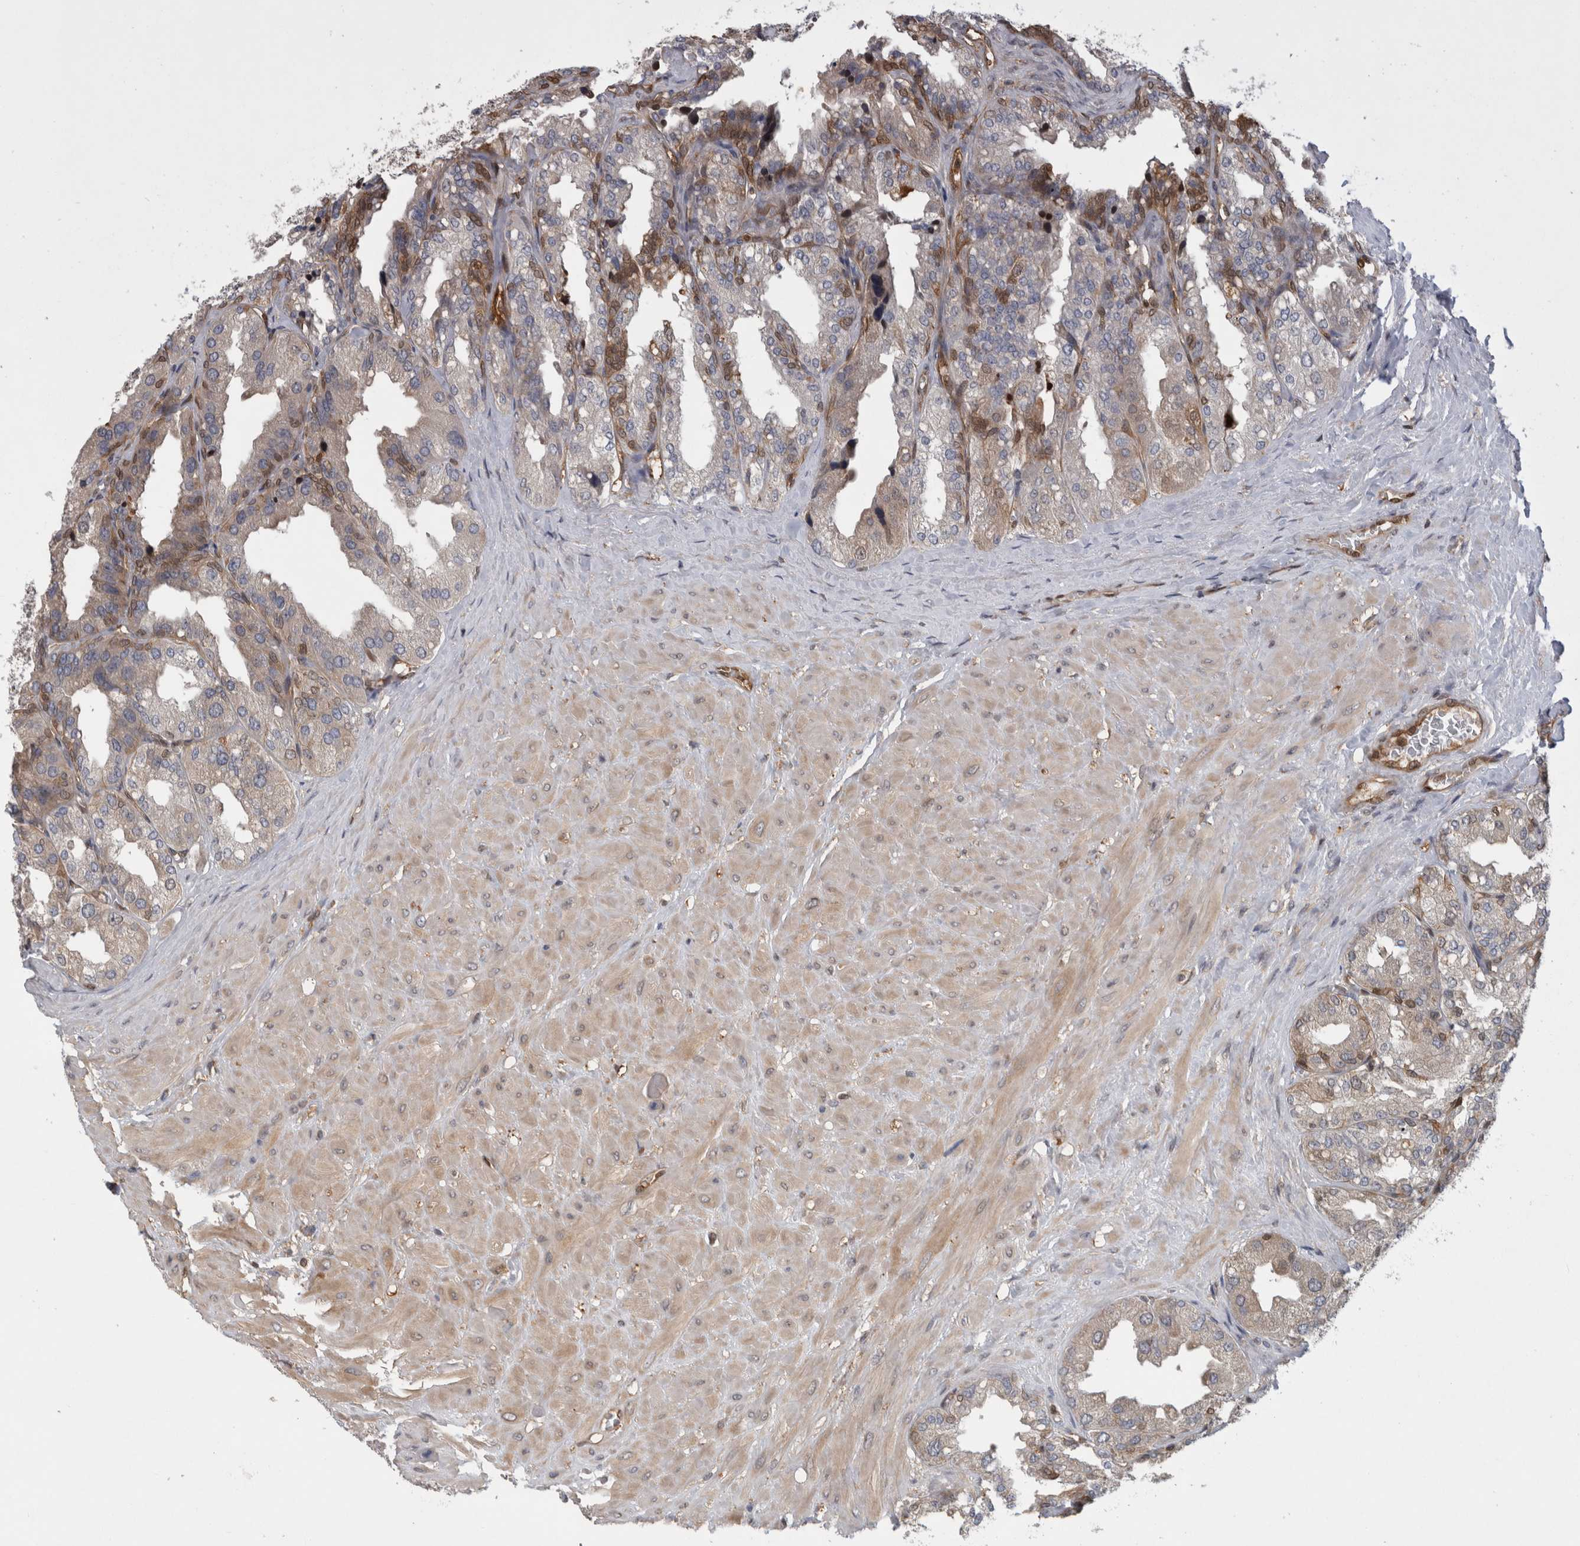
{"staining": {"intensity": "moderate", "quantity": "<25%", "location": "cytoplasmic/membranous,nuclear"}, "tissue": "seminal vesicle", "cell_type": "Glandular cells", "image_type": "normal", "snomed": [{"axis": "morphology", "description": "Normal tissue, NOS"}, {"axis": "topography", "description": "Prostate"}, {"axis": "topography", "description": "Seminal veicle"}], "caption": "There is low levels of moderate cytoplasmic/membranous,nuclear positivity in glandular cells of benign seminal vesicle, as demonstrated by immunohistochemical staining (brown color).", "gene": "ASTN2", "patient": {"sex": "male", "age": 51}}